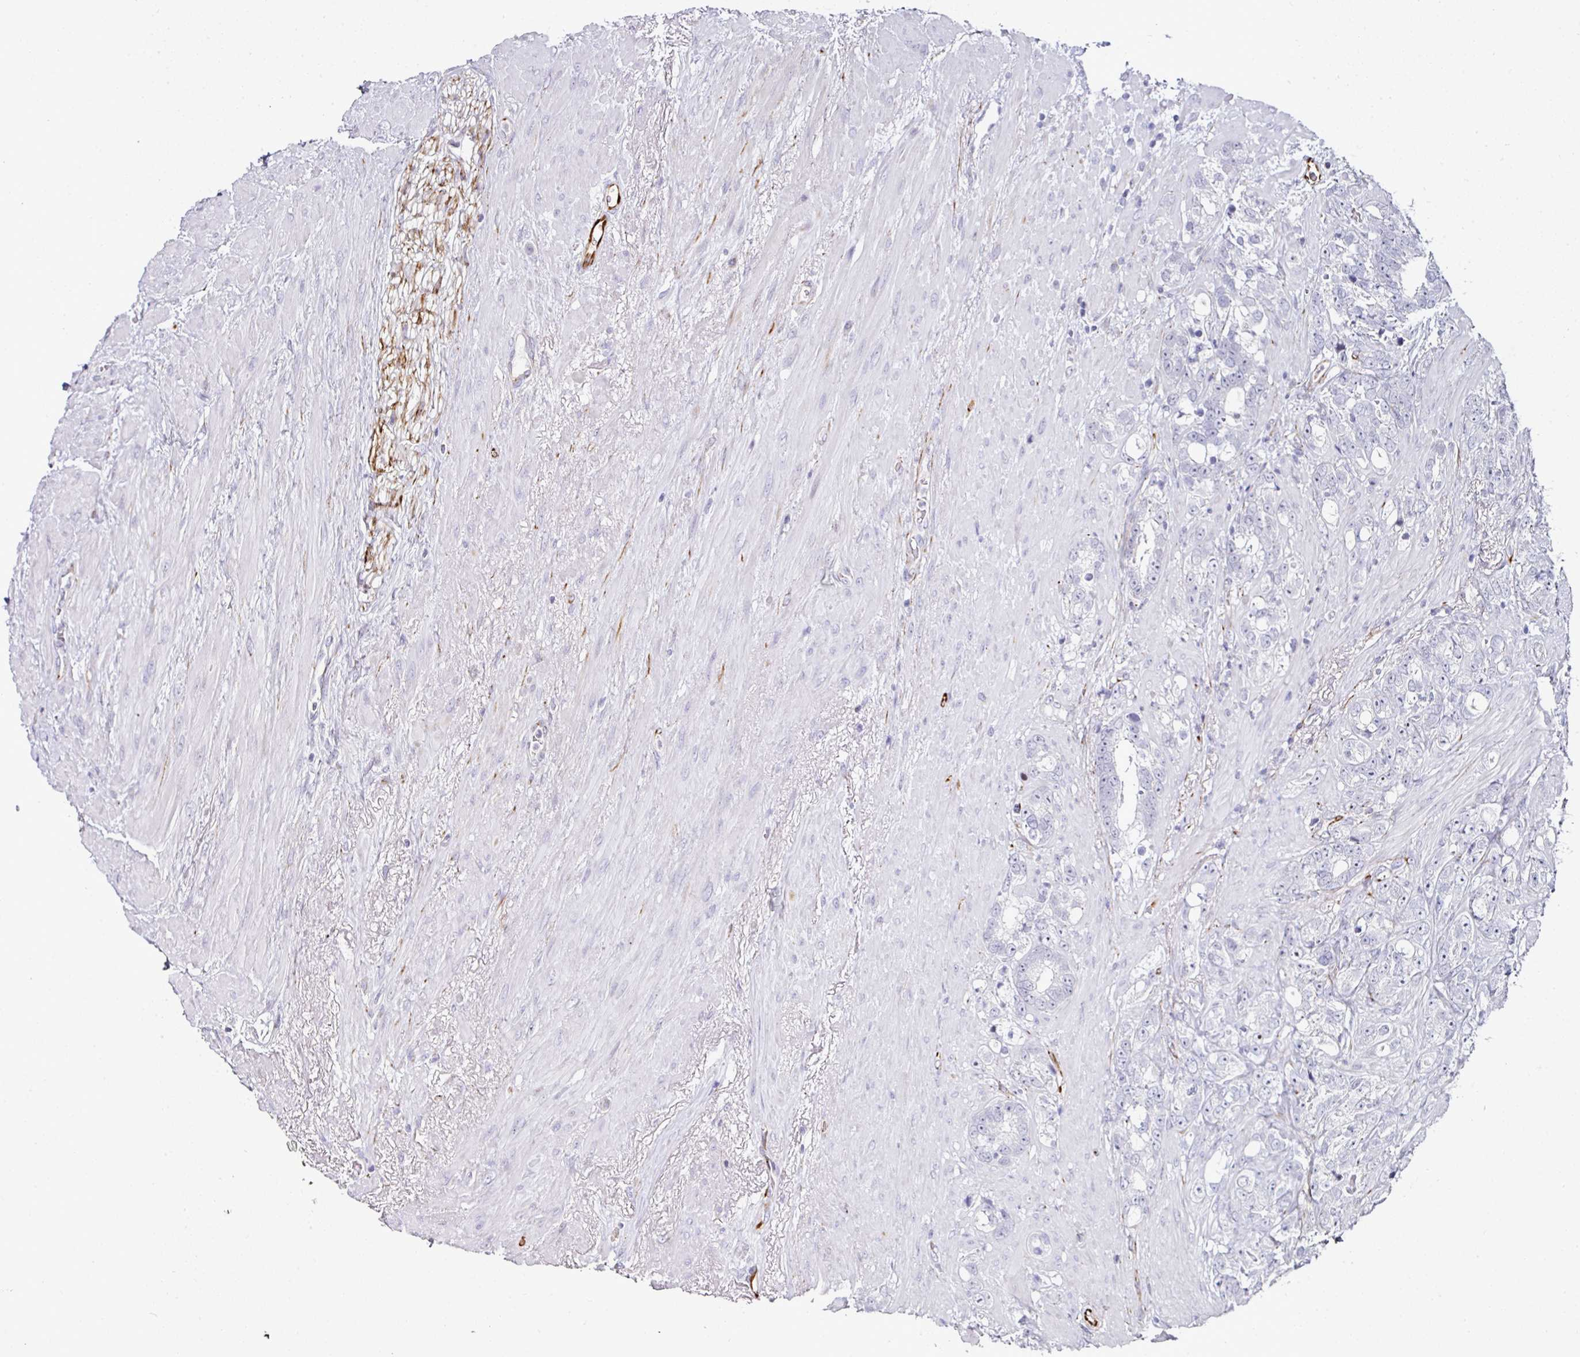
{"staining": {"intensity": "negative", "quantity": "none", "location": "none"}, "tissue": "prostate cancer", "cell_type": "Tumor cells", "image_type": "cancer", "snomed": [{"axis": "morphology", "description": "Adenocarcinoma, High grade"}, {"axis": "topography", "description": "Prostate"}], "caption": "IHC of human prostate adenocarcinoma (high-grade) demonstrates no positivity in tumor cells. (IHC, brightfield microscopy, high magnification).", "gene": "TMPRSS9", "patient": {"sex": "male", "age": 74}}